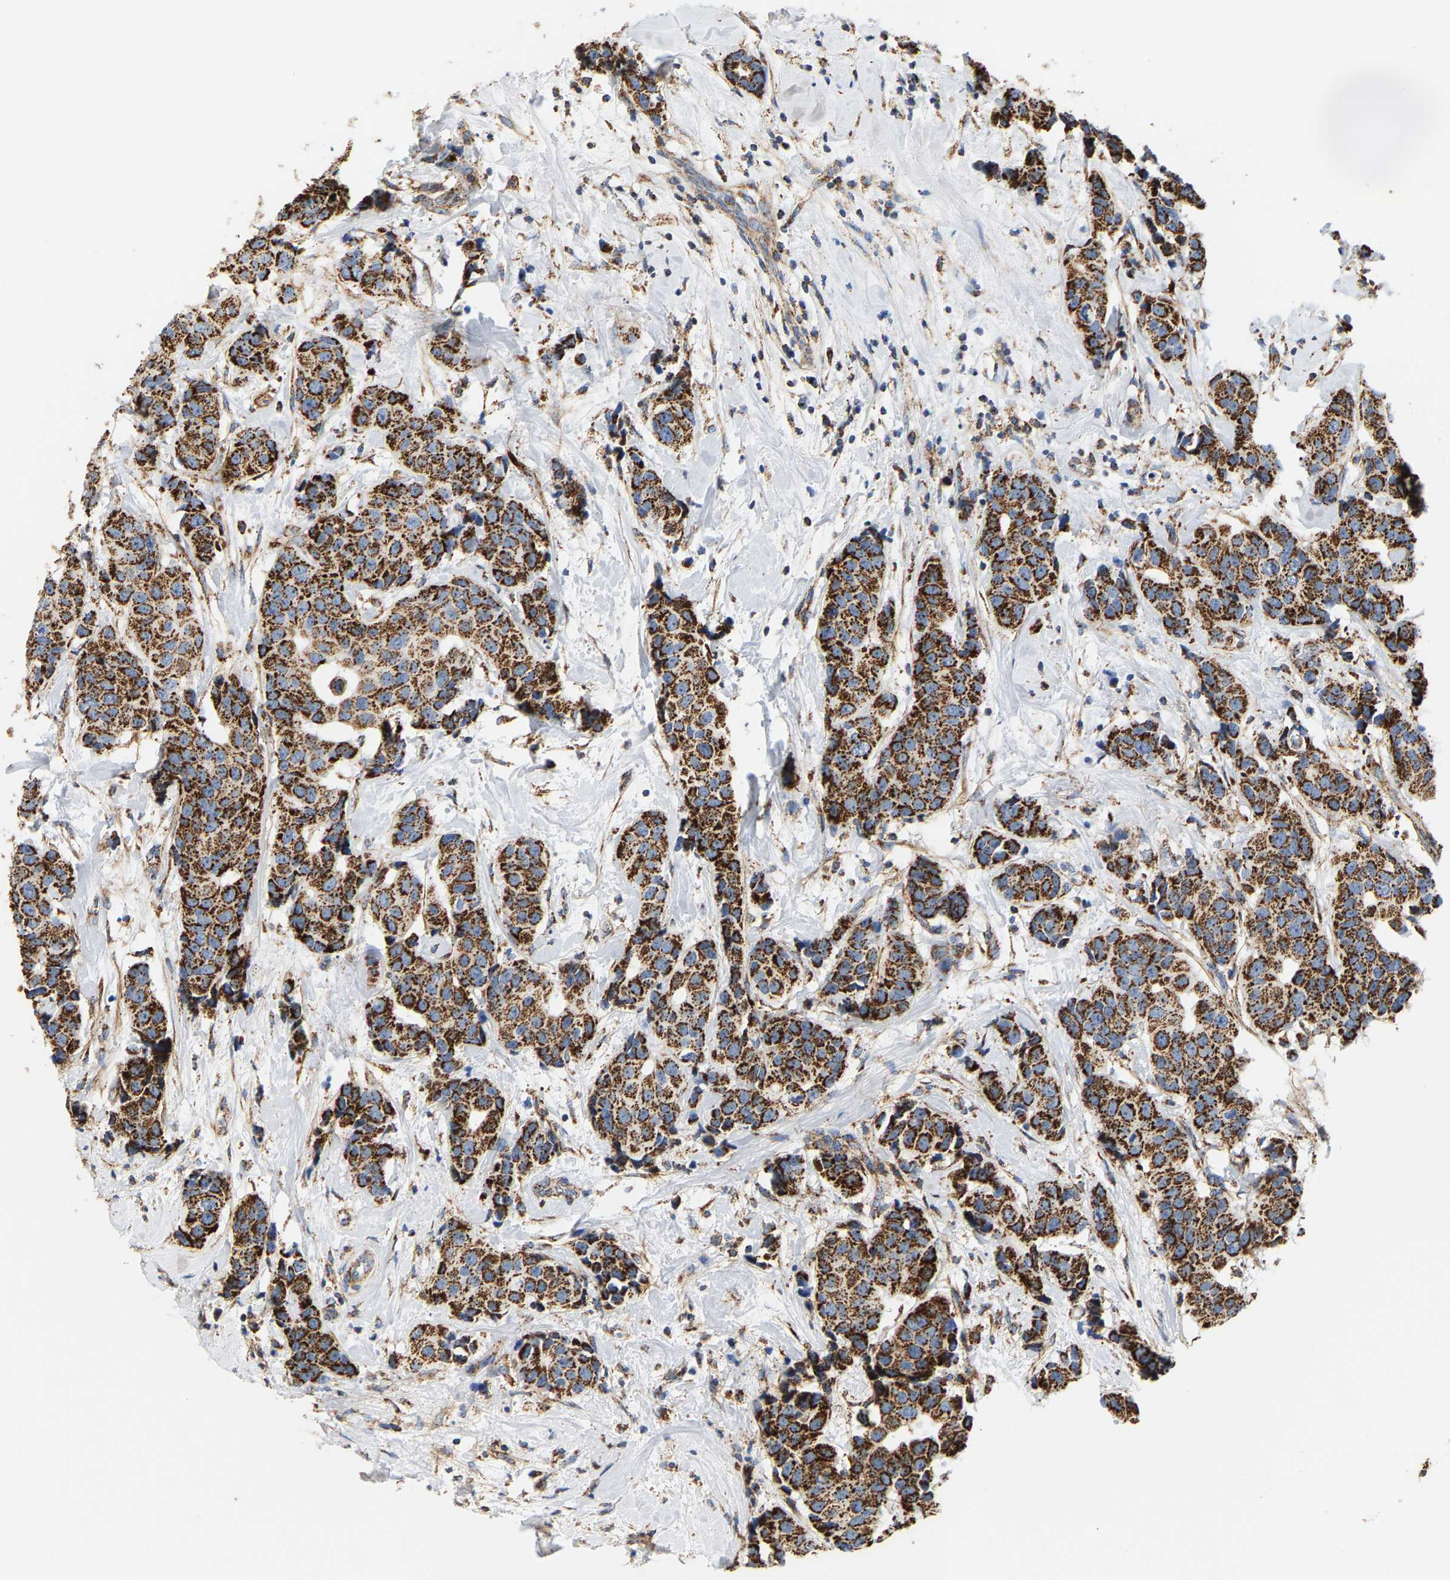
{"staining": {"intensity": "strong", "quantity": ">75%", "location": "cytoplasmic/membranous"}, "tissue": "breast cancer", "cell_type": "Tumor cells", "image_type": "cancer", "snomed": [{"axis": "morphology", "description": "Normal tissue, NOS"}, {"axis": "morphology", "description": "Duct carcinoma"}, {"axis": "topography", "description": "Breast"}], "caption": "The histopathology image exhibits staining of breast cancer, revealing strong cytoplasmic/membranous protein staining (brown color) within tumor cells. (DAB IHC with brightfield microscopy, high magnification).", "gene": "SHMT2", "patient": {"sex": "female", "age": 39}}